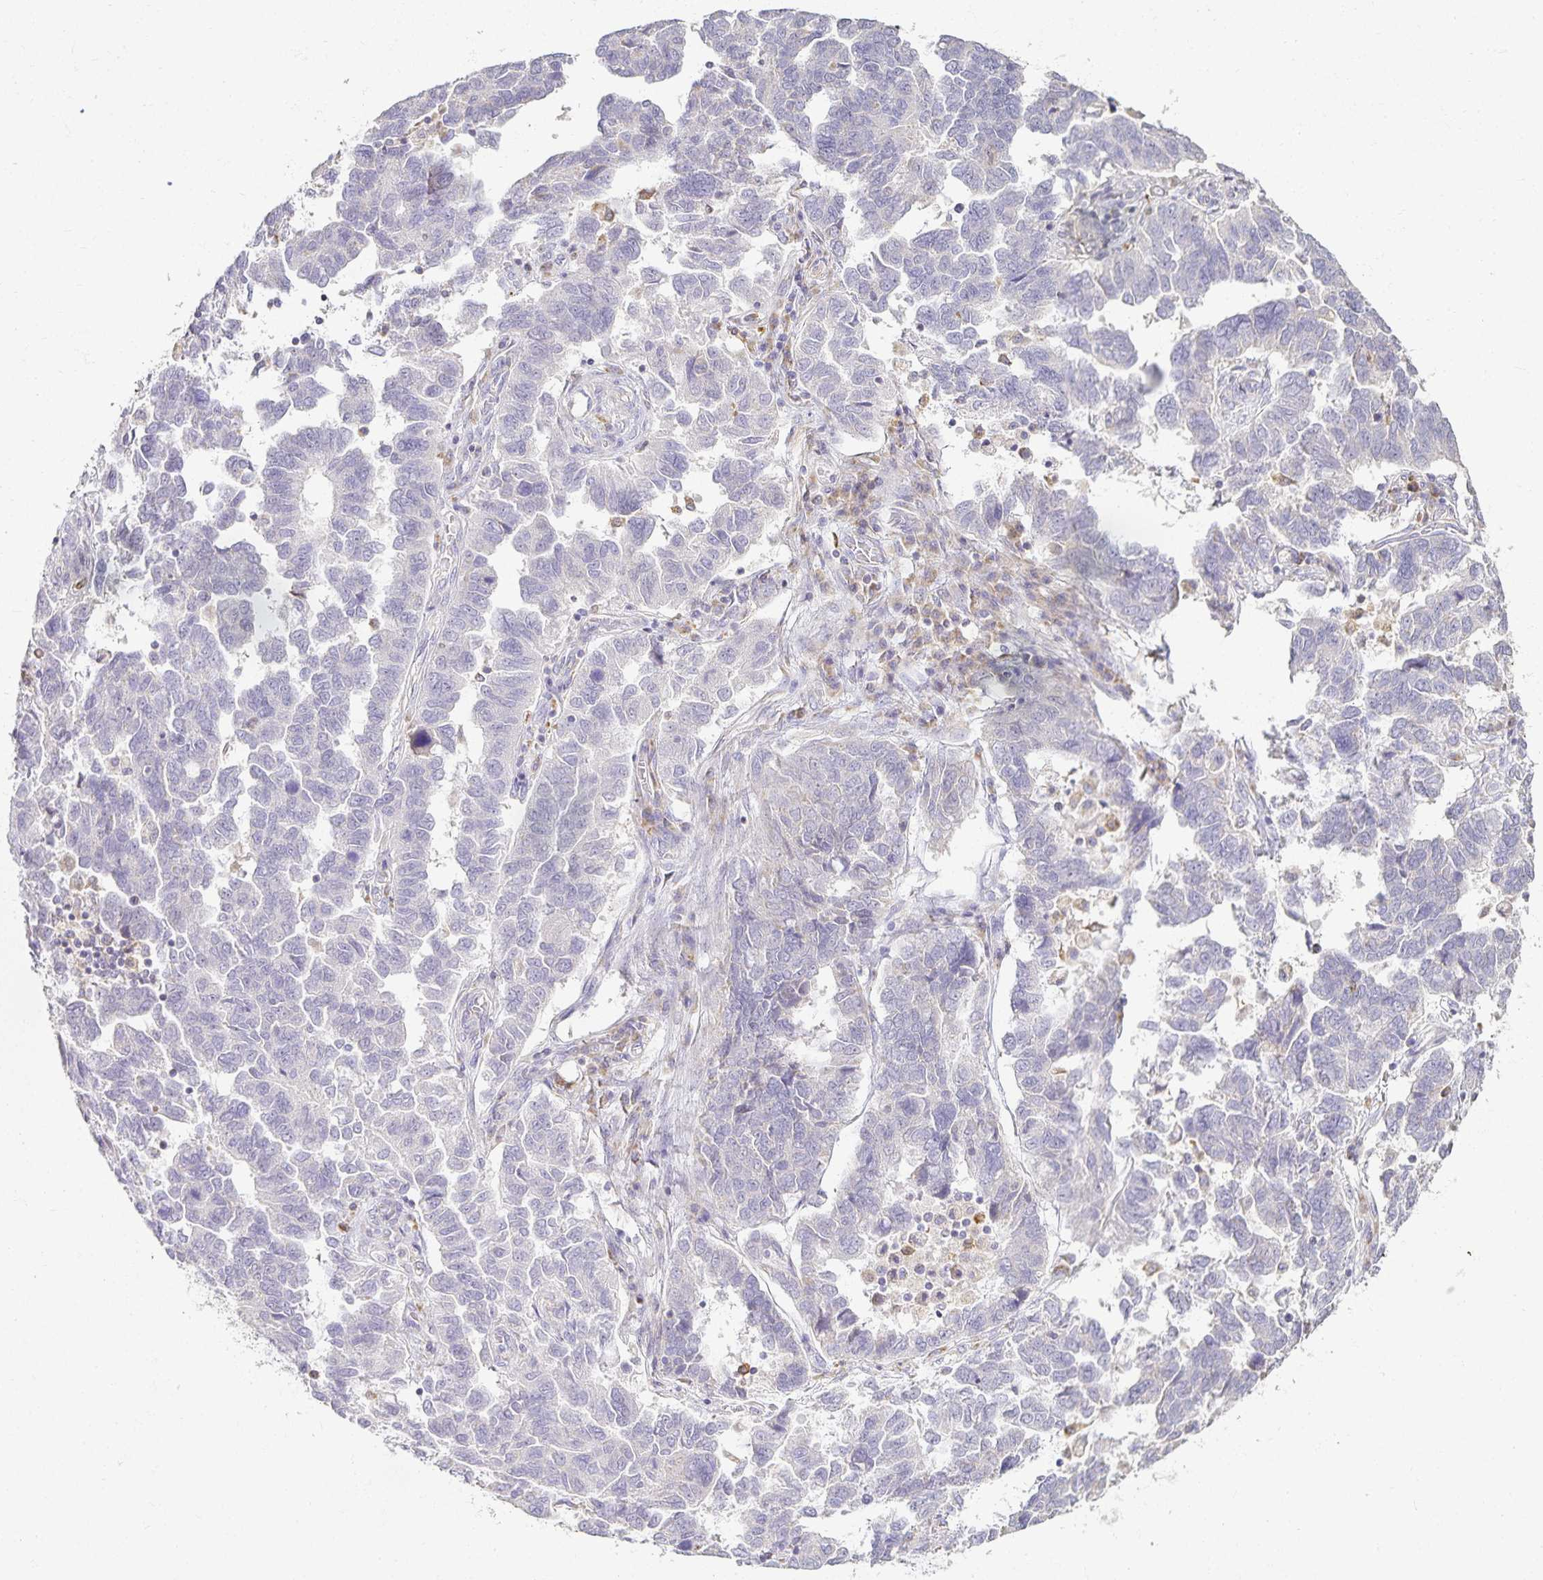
{"staining": {"intensity": "negative", "quantity": "none", "location": "none"}, "tissue": "ovarian cancer", "cell_type": "Tumor cells", "image_type": "cancer", "snomed": [{"axis": "morphology", "description": "Cystadenocarcinoma, serous, NOS"}, {"axis": "topography", "description": "Ovary"}], "caption": "Ovarian cancer stained for a protein using immunohistochemistry demonstrates no positivity tumor cells.", "gene": "GP2", "patient": {"sex": "female", "age": 64}}